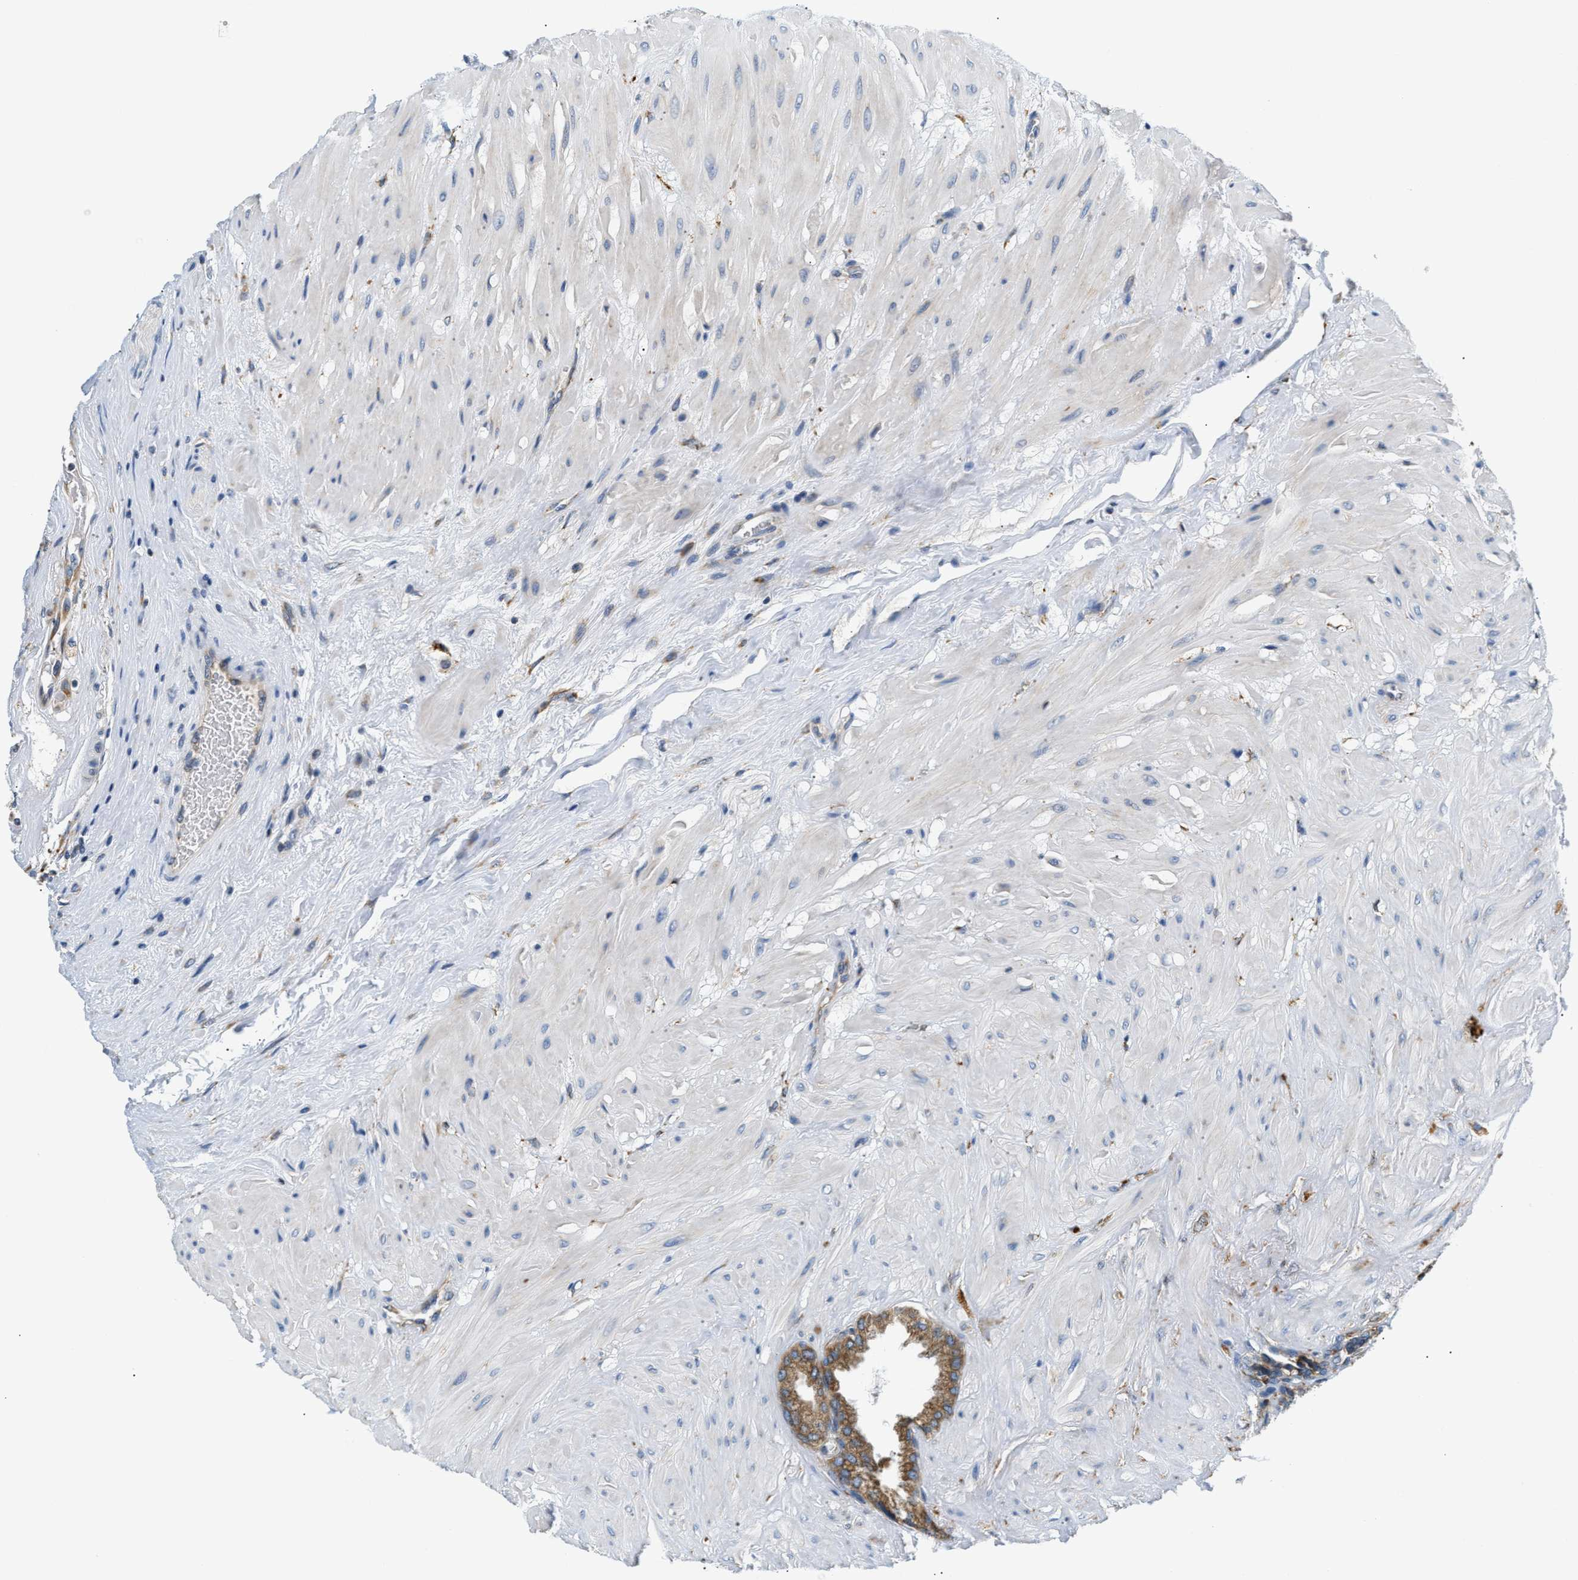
{"staining": {"intensity": "moderate", "quantity": ">75%", "location": "cytoplasmic/membranous"}, "tissue": "seminal vesicle", "cell_type": "Glandular cells", "image_type": "normal", "snomed": [{"axis": "morphology", "description": "Normal tissue, NOS"}, {"axis": "topography", "description": "Seminal veicle"}], "caption": "Human seminal vesicle stained with a brown dye demonstrates moderate cytoplasmic/membranous positive expression in about >75% of glandular cells.", "gene": "HDHD3", "patient": {"sex": "male", "age": 46}}